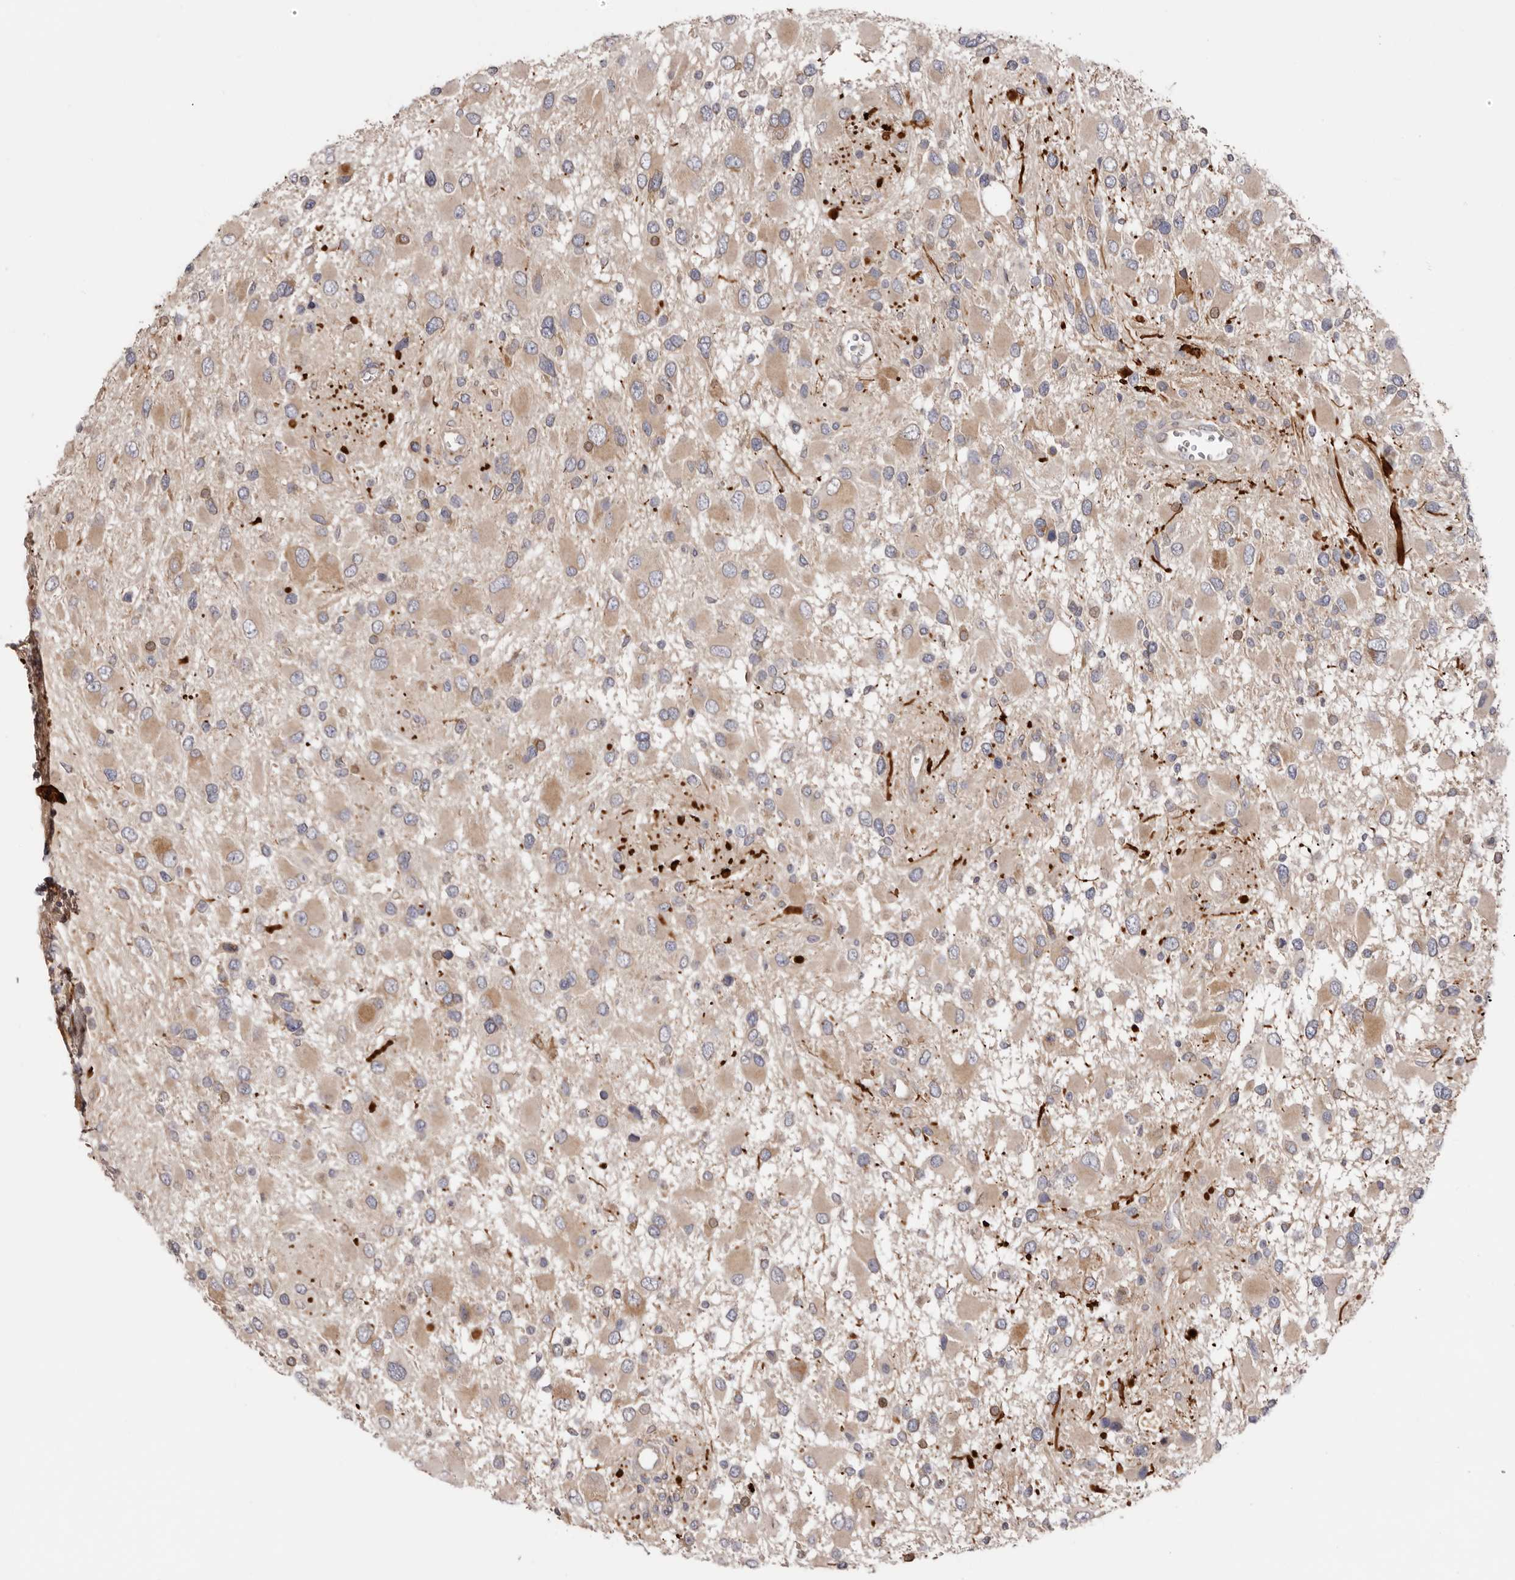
{"staining": {"intensity": "weak", "quantity": ">75%", "location": "cytoplasmic/membranous"}, "tissue": "glioma", "cell_type": "Tumor cells", "image_type": "cancer", "snomed": [{"axis": "morphology", "description": "Glioma, malignant, High grade"}, {"axis": "topography", "description": "Brain"}], "caption": "A low amount of weak cytoplasmic/membranous staining is present in approximately >75% of tumor cells in glioma tissue.", "gene": "TMUB1", "patient": {"sex": "male", "age": 53}}